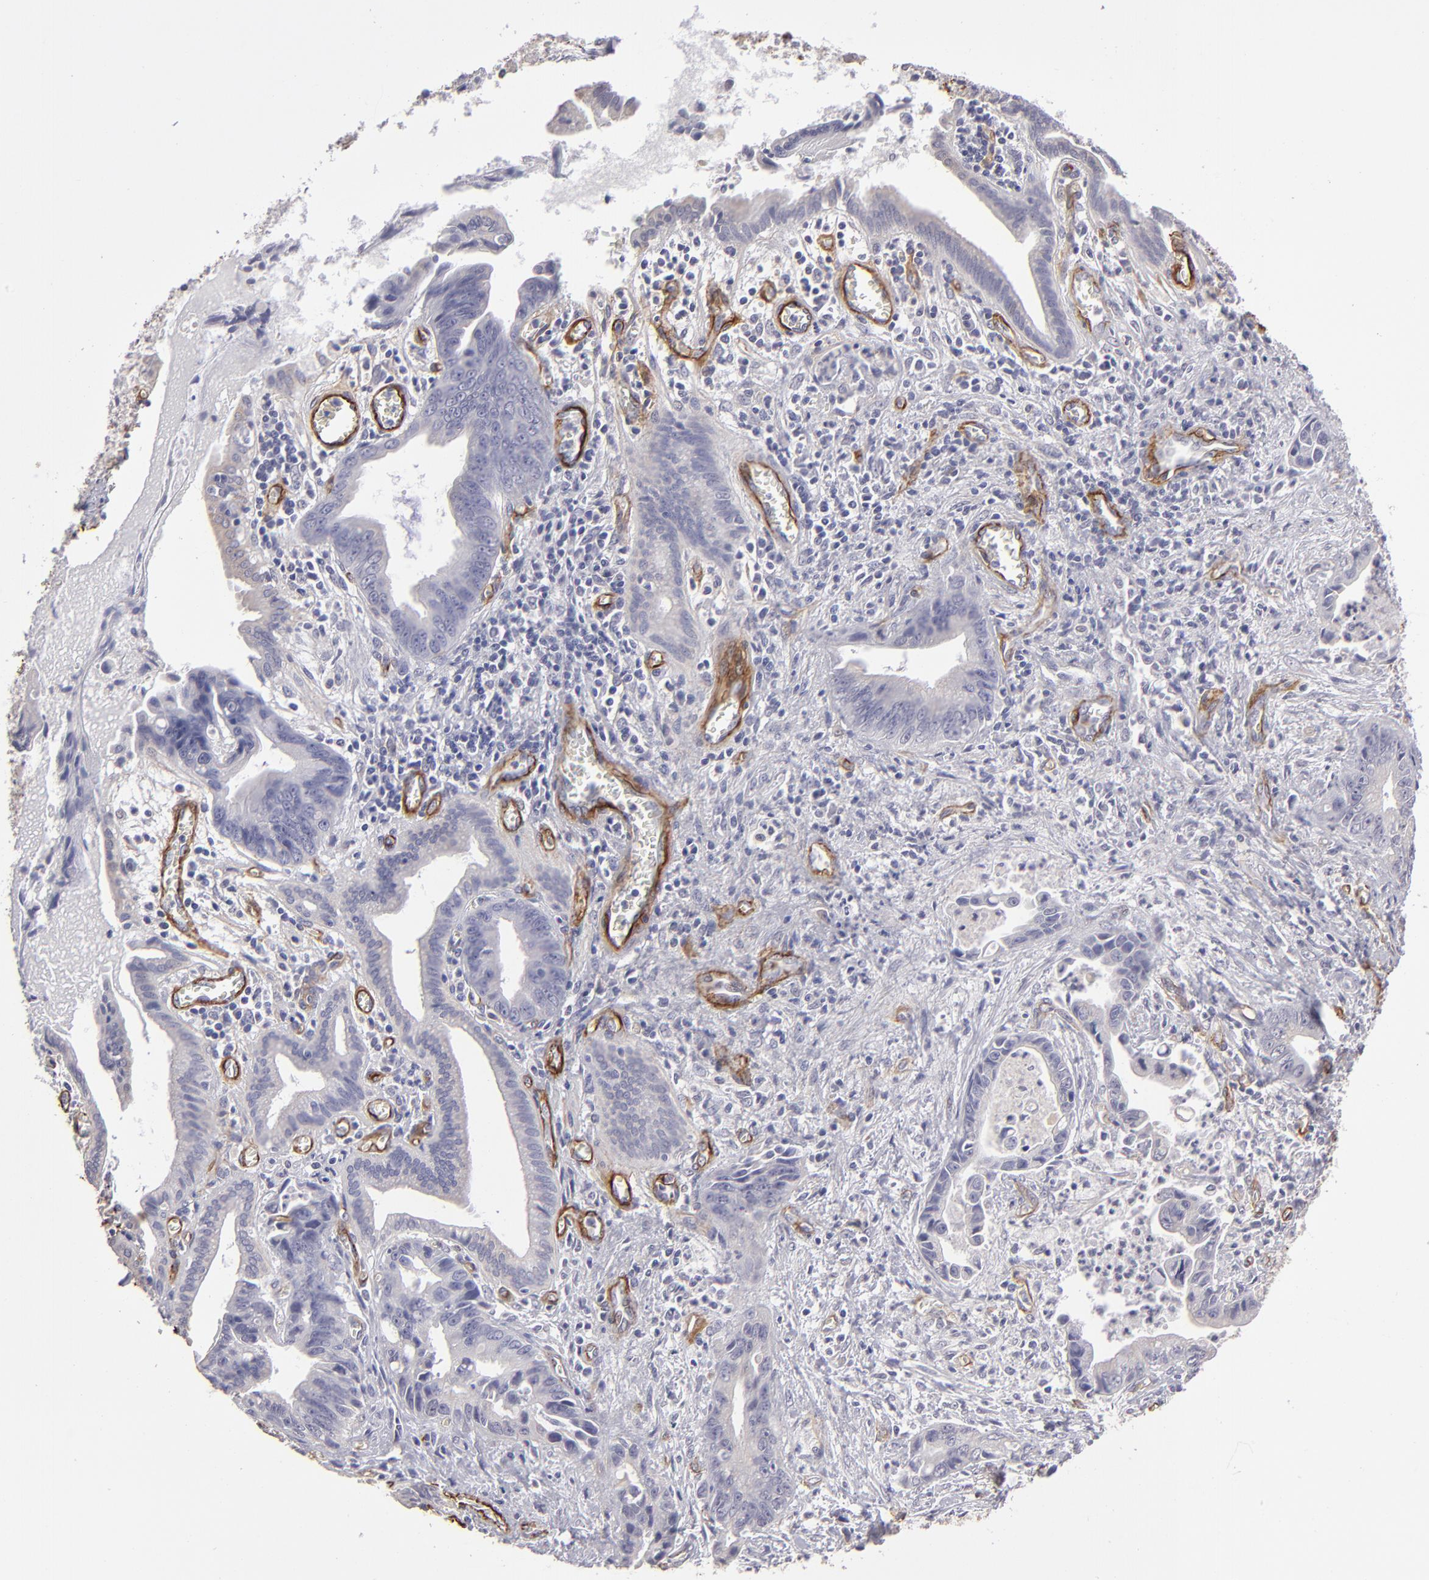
{"staining": {"intensity": "negative", "quantity": "none", "location": "none"}, "tissue": "liver cancer", "cell_type": "Tumor cells", "image_type": "cancer", "snomed": [{"axis": "morphology", "description": "Cholangiocarcinoma"}, {"axis": "topography", "description": "Liver"}], "caption": "Immunohistochemistry of liver cancer (cholangiocarcinoma) exhibits no positivity in tumor cells.", "gene": "ZNF175", "patient": {"sex": "female", "age": 55}}